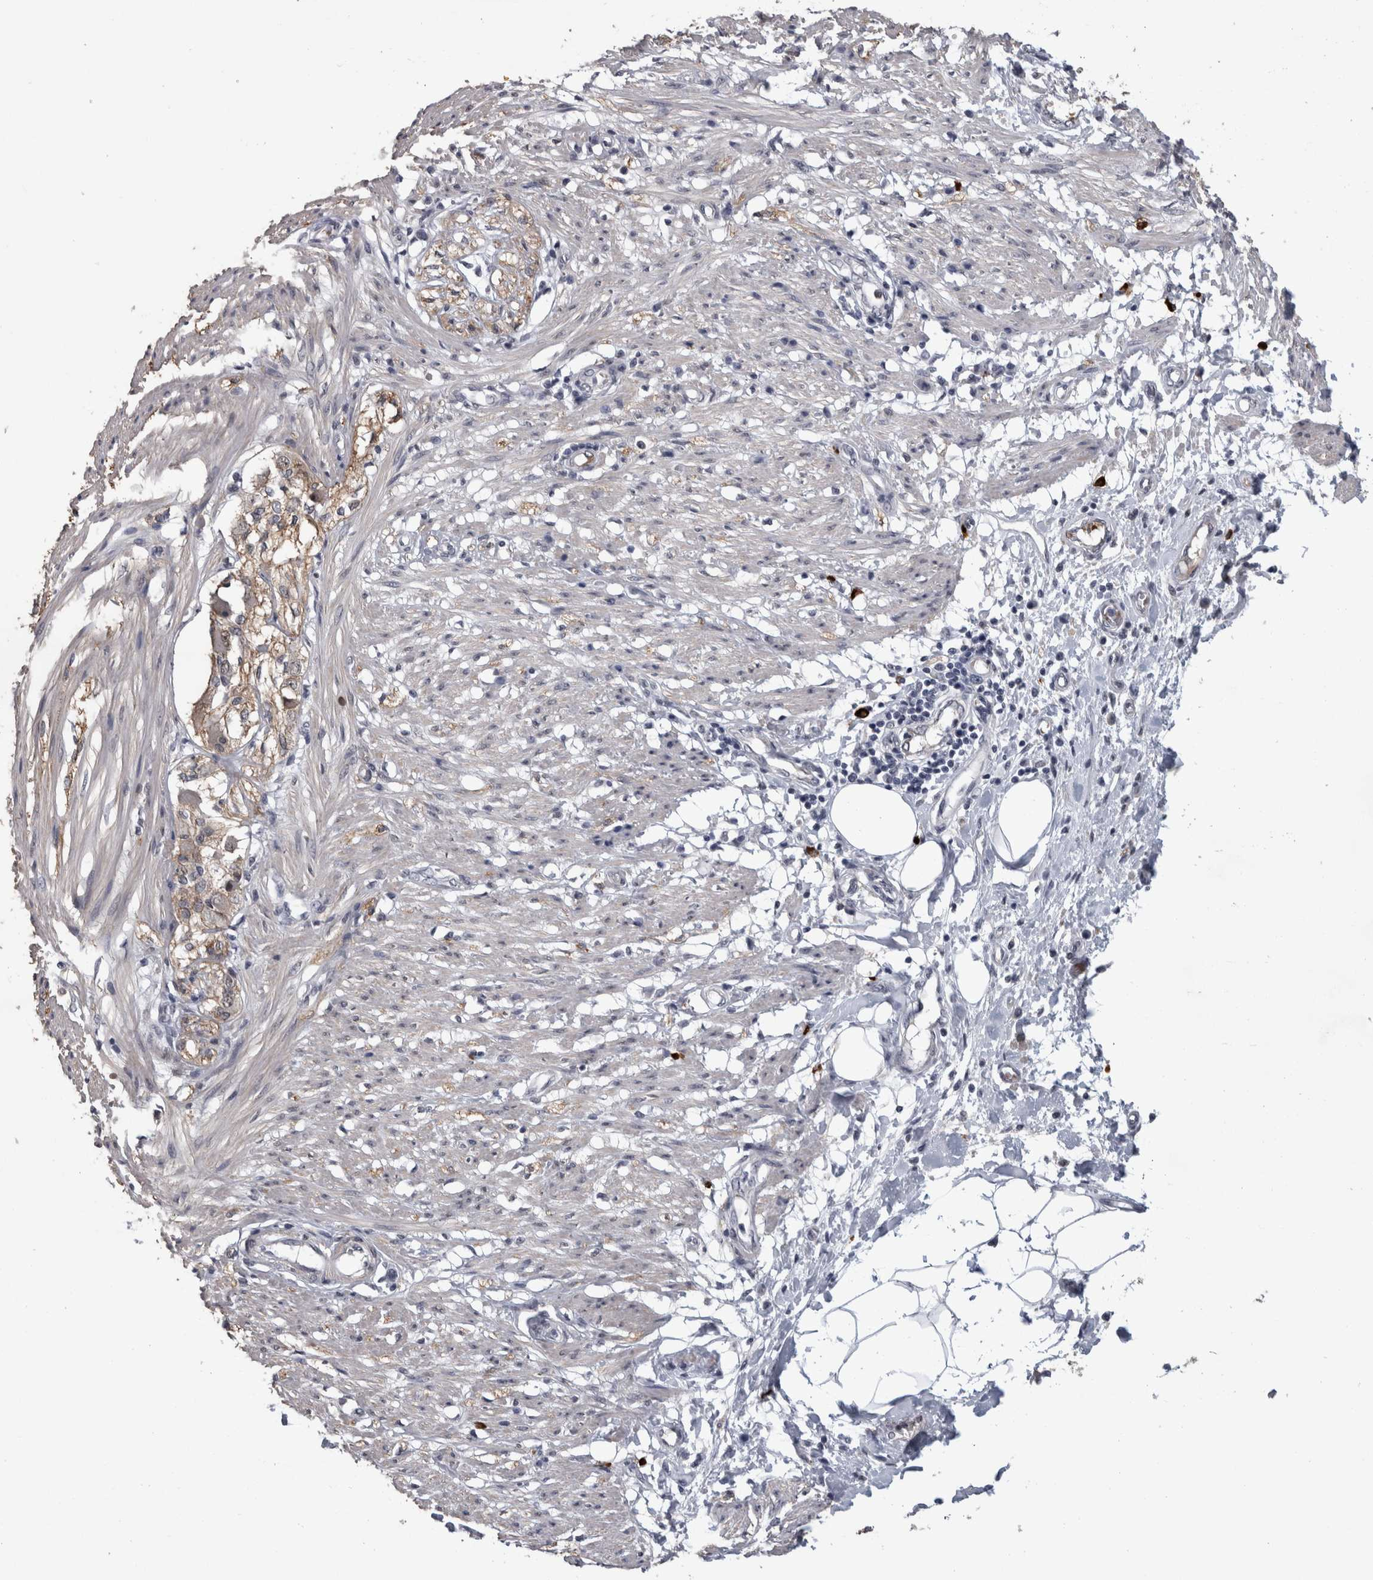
{"staining": {"intensity": "weak", "quantity": "<25%", "location": "cytoplasmic/membranous,nuclear"}, "tissue": "smooth muscle", "cell_type": "Smooth muscle cells", "image_type": "normal", "snomed": [{"axis": "morphology", "description": "Normal tissue, NOS"}, {"axis": "morphology", "description": "Adenocarcinoma, NOS"}, {"axis": "topography", "description": "Smooth muscle"}, {"axis": "topography", "description": "Colon"}], "caption": "Immunohistochemical staining of benign smooth muscle exhibits no significant positivity in smooth muscle cells. (DAB (3,3'-diaminobenzidine) immunohistochemistry, high magnification).", "gene": "PEBP4", "patient": {"sex": "male", "age": 14}}